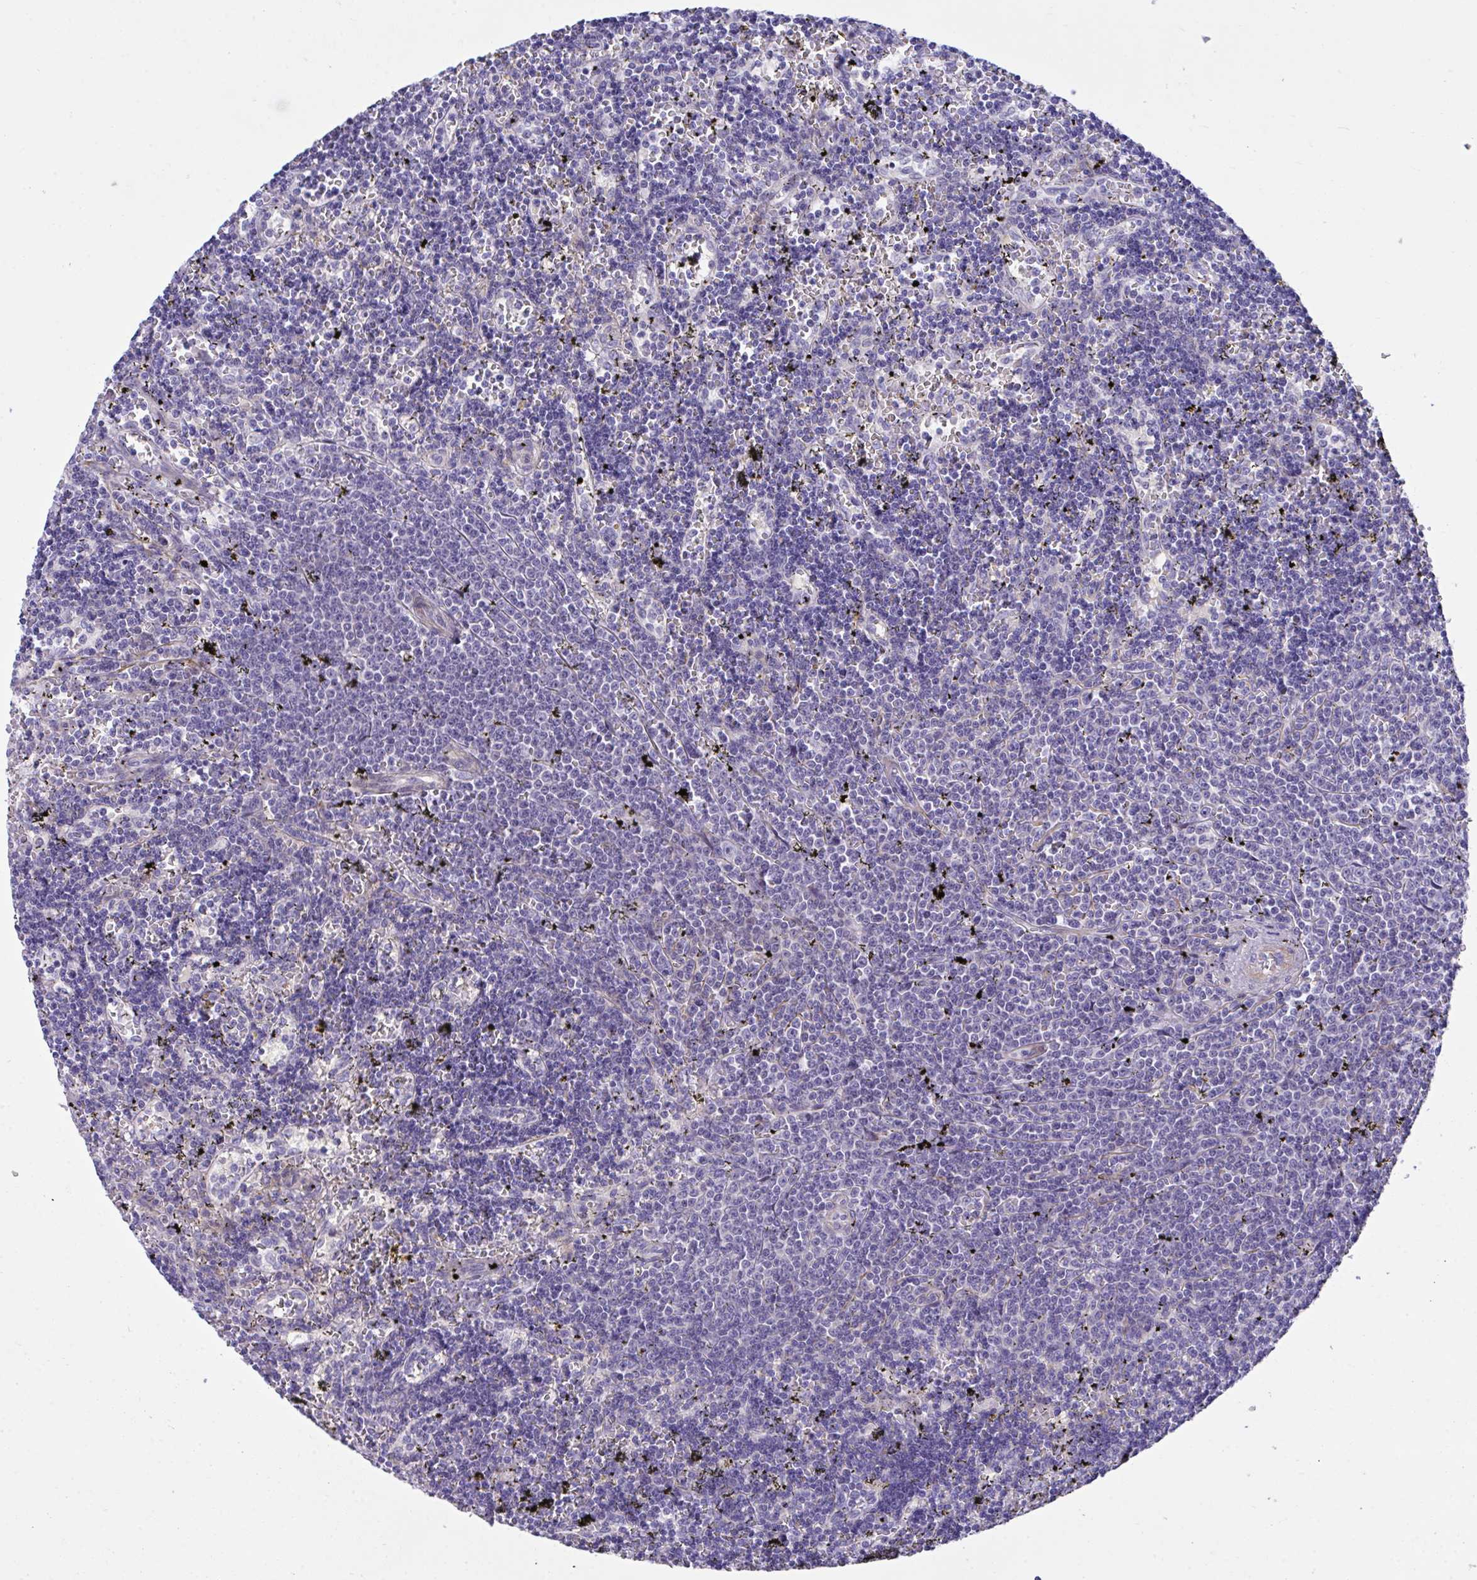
{"staining": {"intensity": "negative", "quantity": "none", "location": "none"}, "tissue": "lymphoma", "cell_type": "Tumor cells", "image_type": "cancer", "snomed": [{"axis": "morphology", "description": "Malignant lymphoma, non-Hodgkin's type, Low grade"}, {"axis": "topography", "description": "Spleen"}], "caption": "DAB (3,3'-diaminobenzidine) immunohistochemical staining of human lymphoma reveals no significant positivity in tumor cells. (DAB (3,3'-diaminobenzidine) immunohistochemistry (IHC) with hematoxylin counter stain).", "gene": "MED9", "patient": {"sex": "male", "age": 60}}